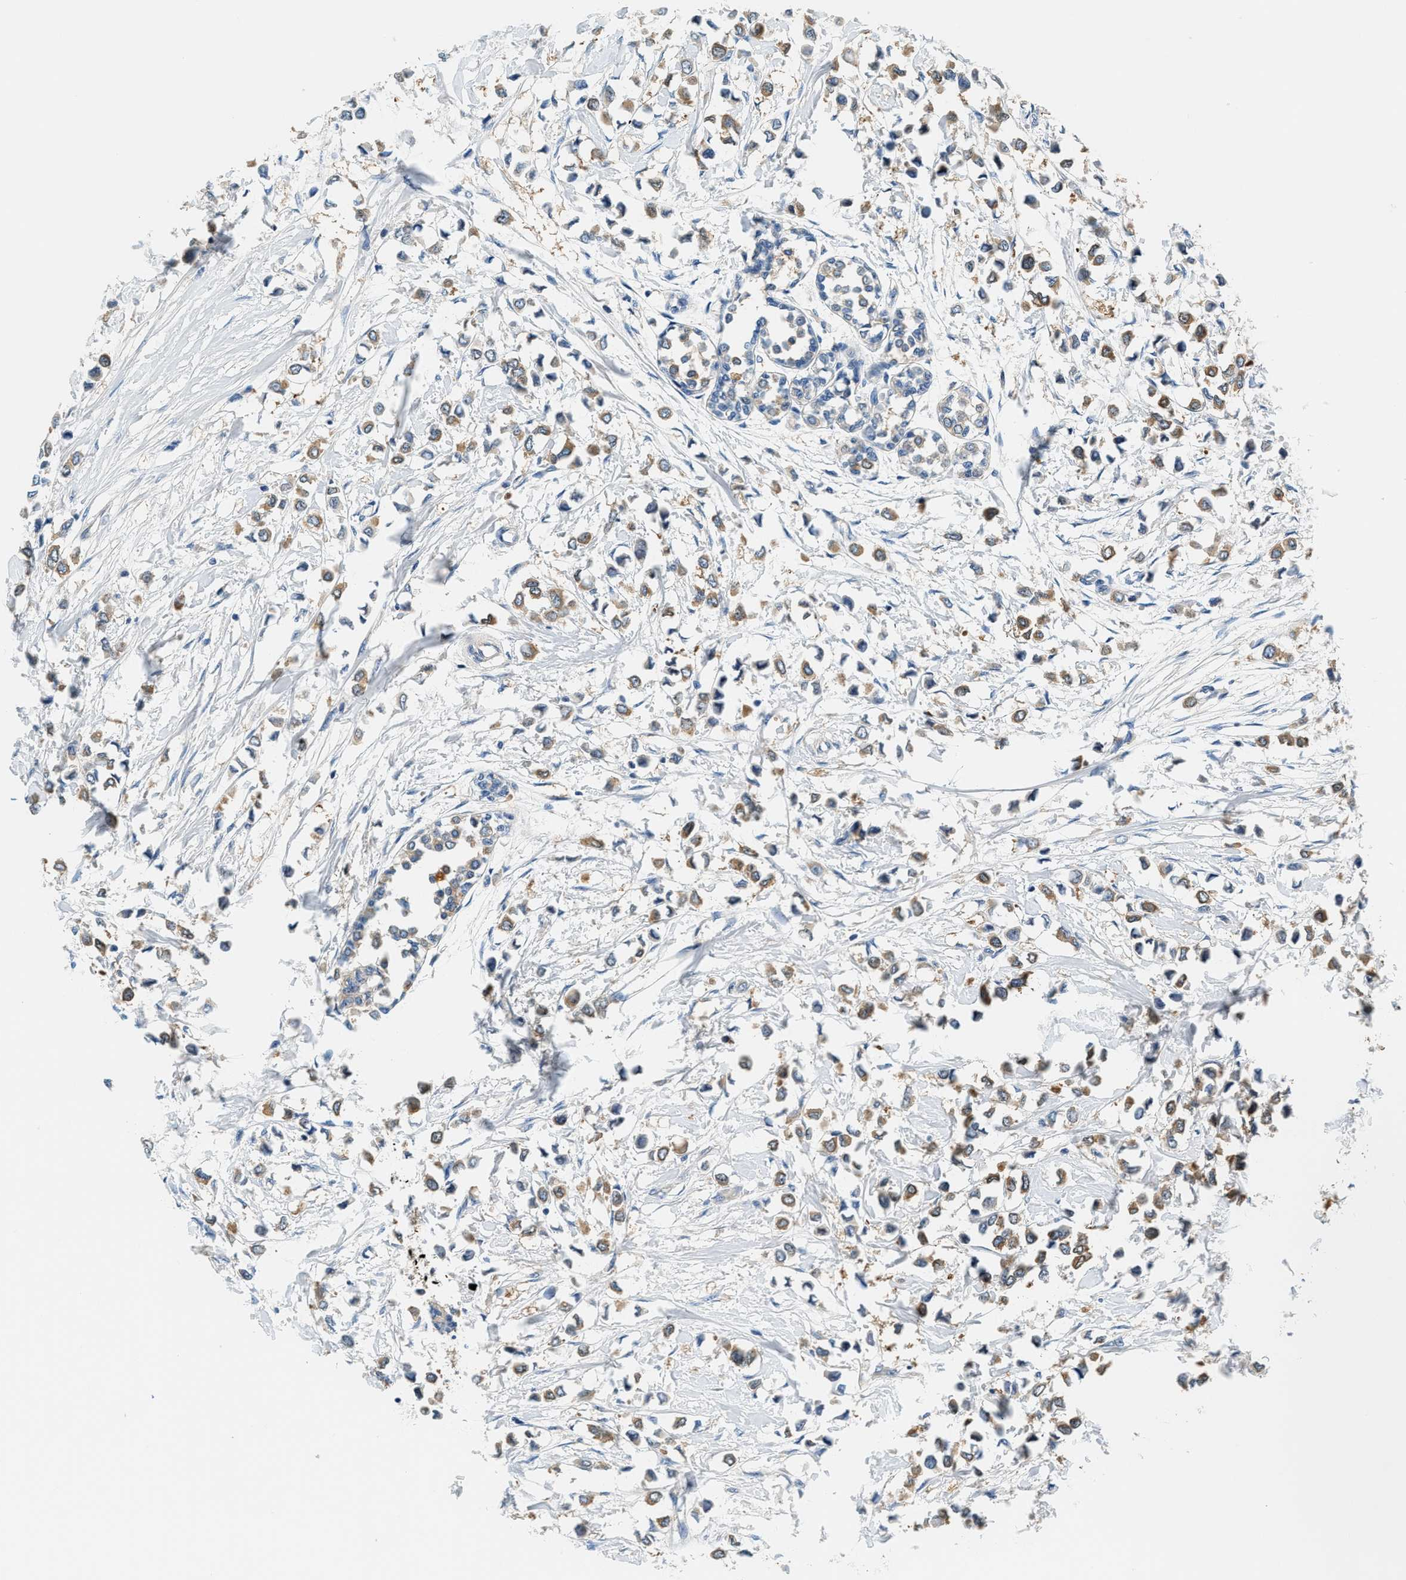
{"staining": {"intensity": "moderate", "quantity": "25%-75%", "location": "cytoplasmic/membranous"}, "tissue": "breast cancer", "cell_type": "Tumor cells", "image_type": "cancer", "snomed": [{"axis": "morphology", "description": "Lobular carcinoma"}, {"axis": "topography", "description": "Breast"}], "caption": "High-power microscopy captured an immunohistochemistry (IHC) image of breast cancer (lobular carcinoma), revealing moderate cytoplasmic/membranous staining in about 25%-75% of tumor cells.", "gene": "SLC35E1", "patient": {"sex": "female", "age": 51}}